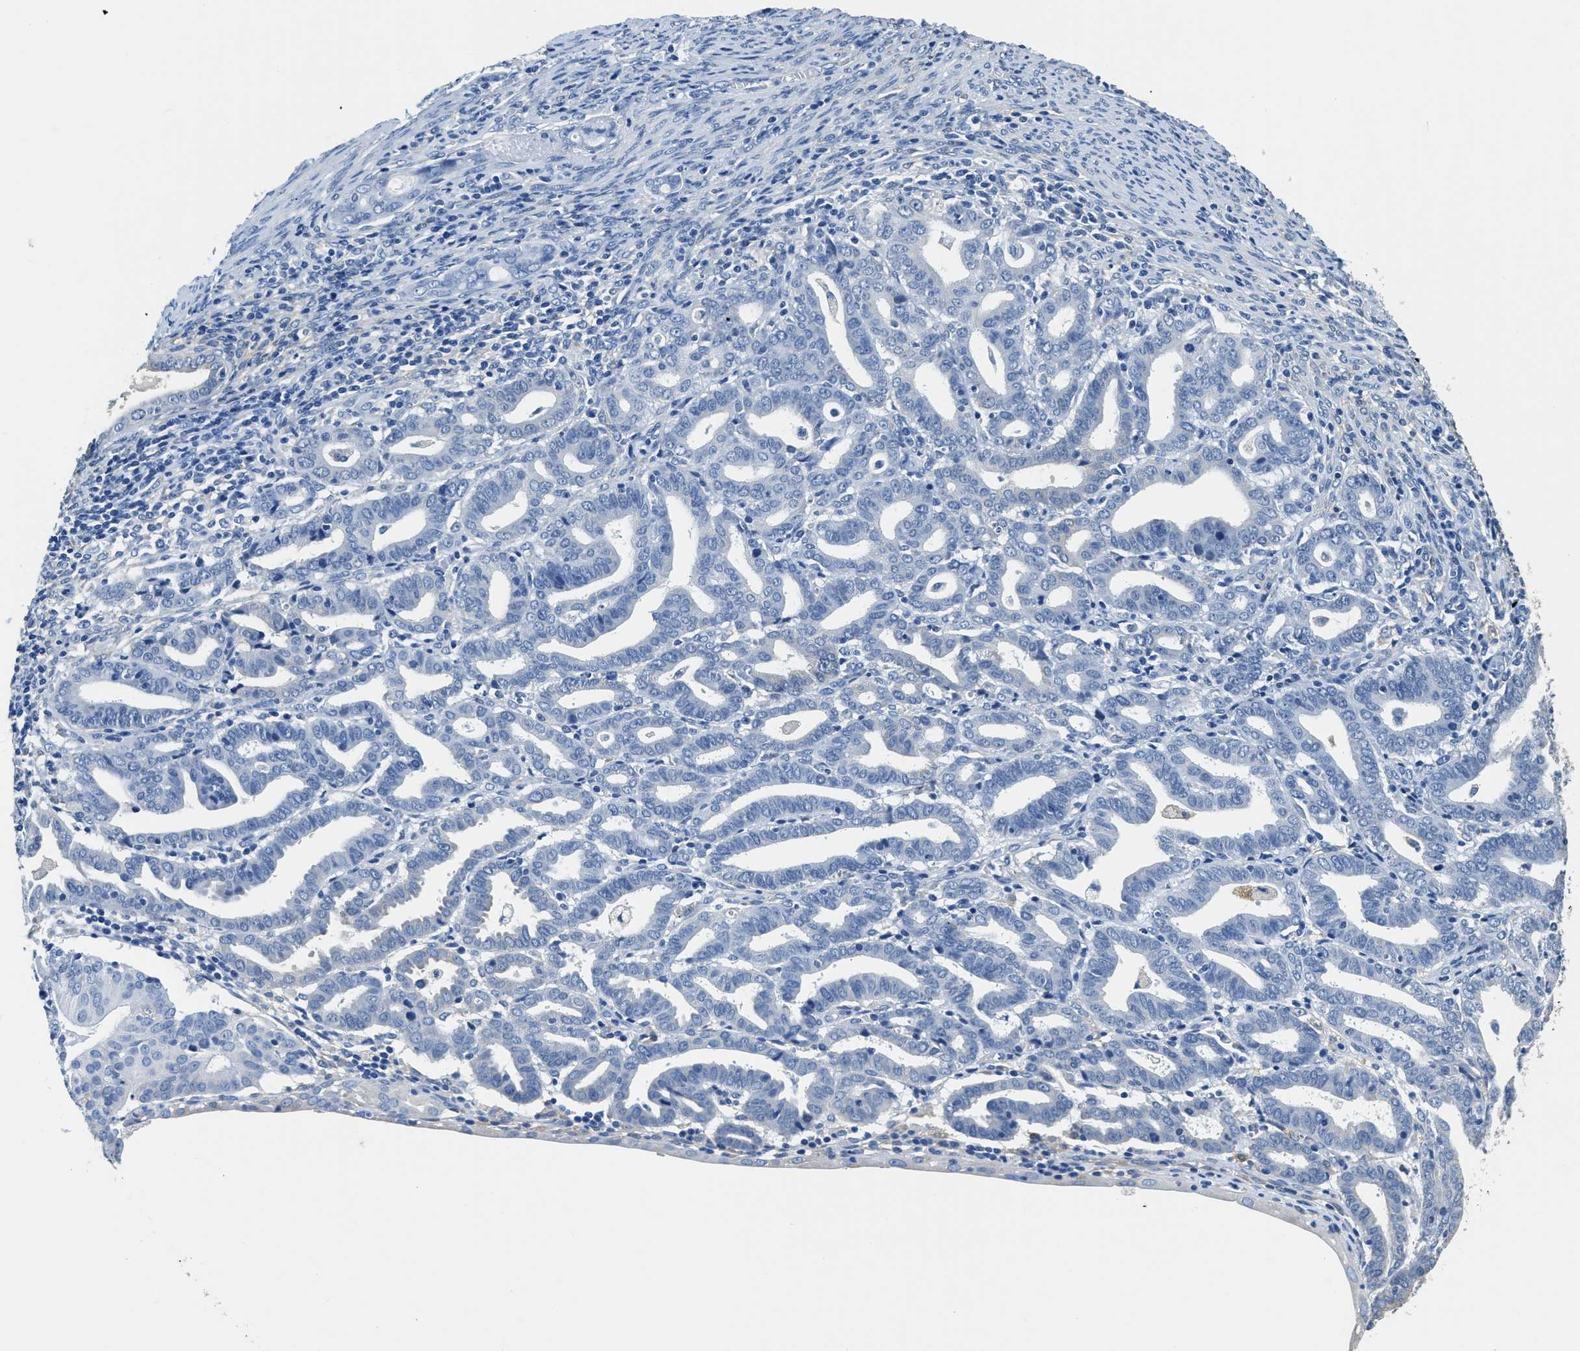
{"staining": {"intensity": "negative", "quantity": "none", "location": "none"}, "tissue": "endometrial cancer", "cell_type": "Tumor cells", "image_type": "cancer", "snomed": [{"axis": "morphology", "description": "Adenocarcinoma, NOS"}, {"axis": "topography", "description": "Uterus"}], "caption": "This is an immunohistochemistry (IHC) micrograph of human adenocarcinoma (endometrial). There is no positivity in tumor cells.", "gene": "ZDHHC13", "patient": {"sex": "female", "age": 83}}